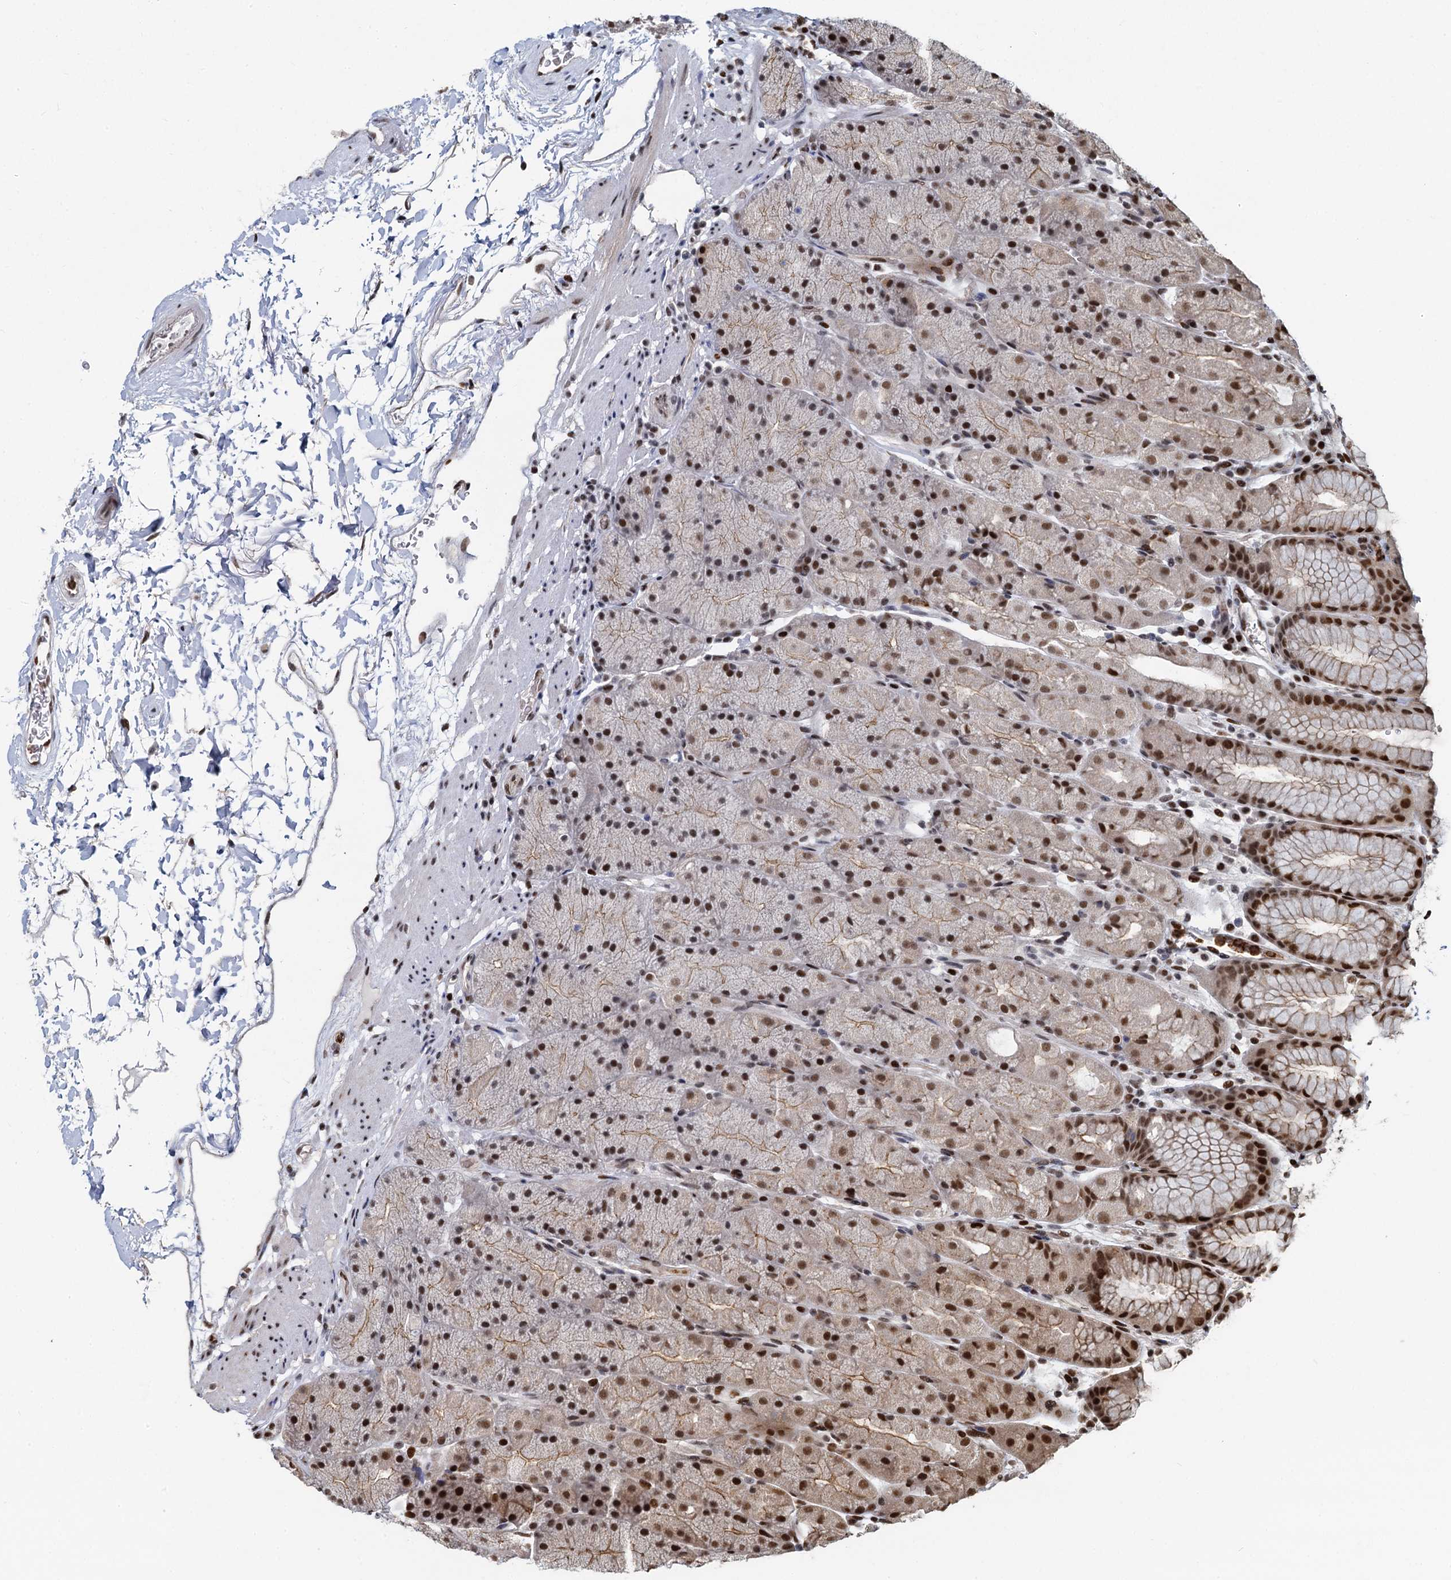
{"staining": {"intensity": "strong", "quantity": ">75%", "location": "nuclear"}, "tissue": "stomach", "cell_type": "Glandular cells", "image_type": "normal", "snomed": [{"axis": "morphology", "description": "Normal tissue, NOS"}, {"axis": "topography", "description": "Stomach, upper"}, {"axis": "topography", "description": "Stomach, lower"}], "caption": "A photomicrograph of stomach stained for a protein exhibits strong nuclear brown staining in glandular cells.", "gene": "ANKRD49", "patient": {"sex": "male", "age": 67}}